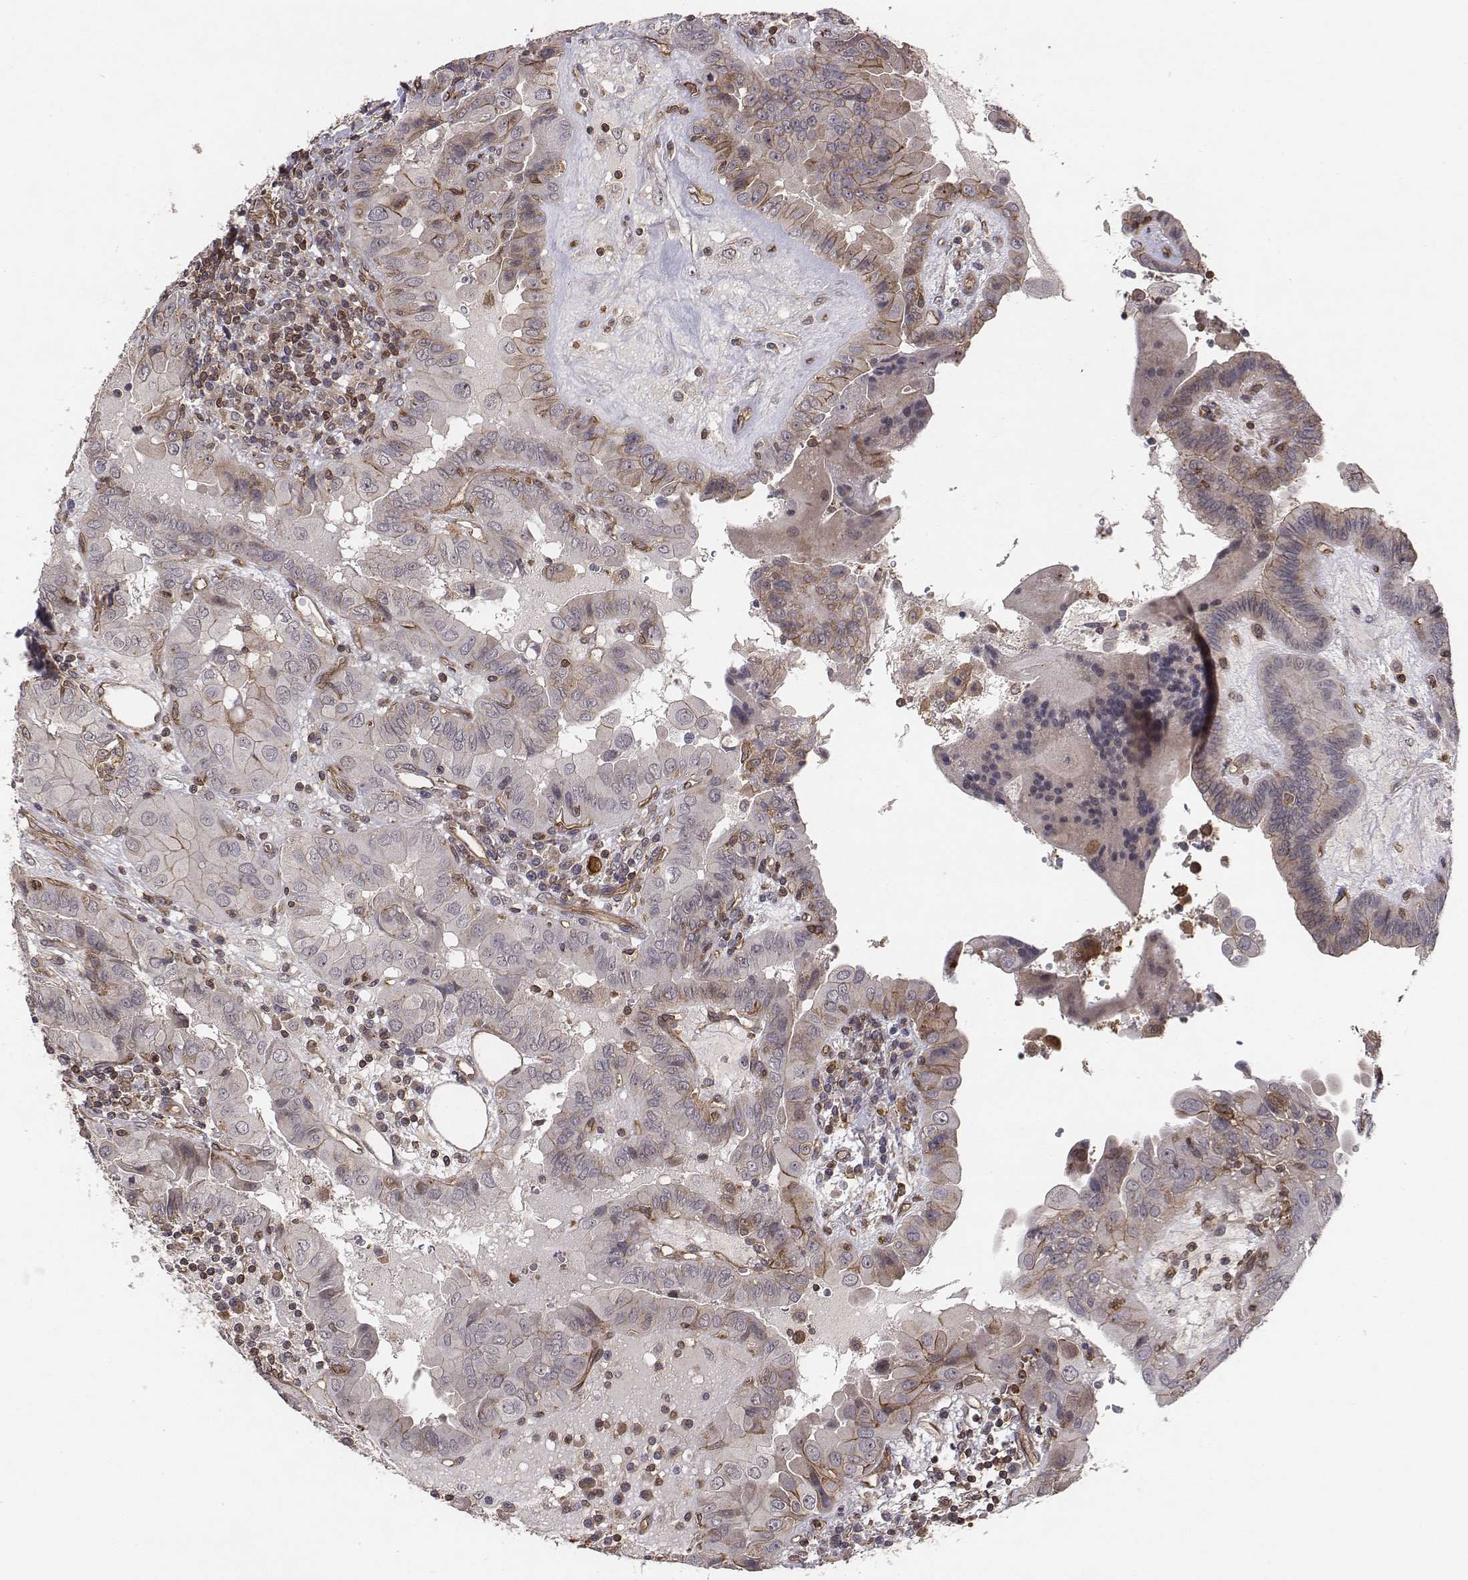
{"staining": {"intensity": "moderate", "quantity": "<25%", "location": "cytoplasmic/membranous"}, "tissue": "thyroid cancer", "cell_type": "Tumor cells", "image_type": "cancer", "snomed": [{"axis": "morphology", "description": "Papillary adenocarcinoma, NOS"}, {"axis": "topography", "description": "Thyroid gland"}], "caption": "This is a micrograph of immunohistochemistry staining of thyroid papillary adenocarcinoma, which shows moderate expression in the cytoplasmic/membranous of tumor cells.", "gene": "PTPRG", "patient": {"sex": "female", "age": 37}}